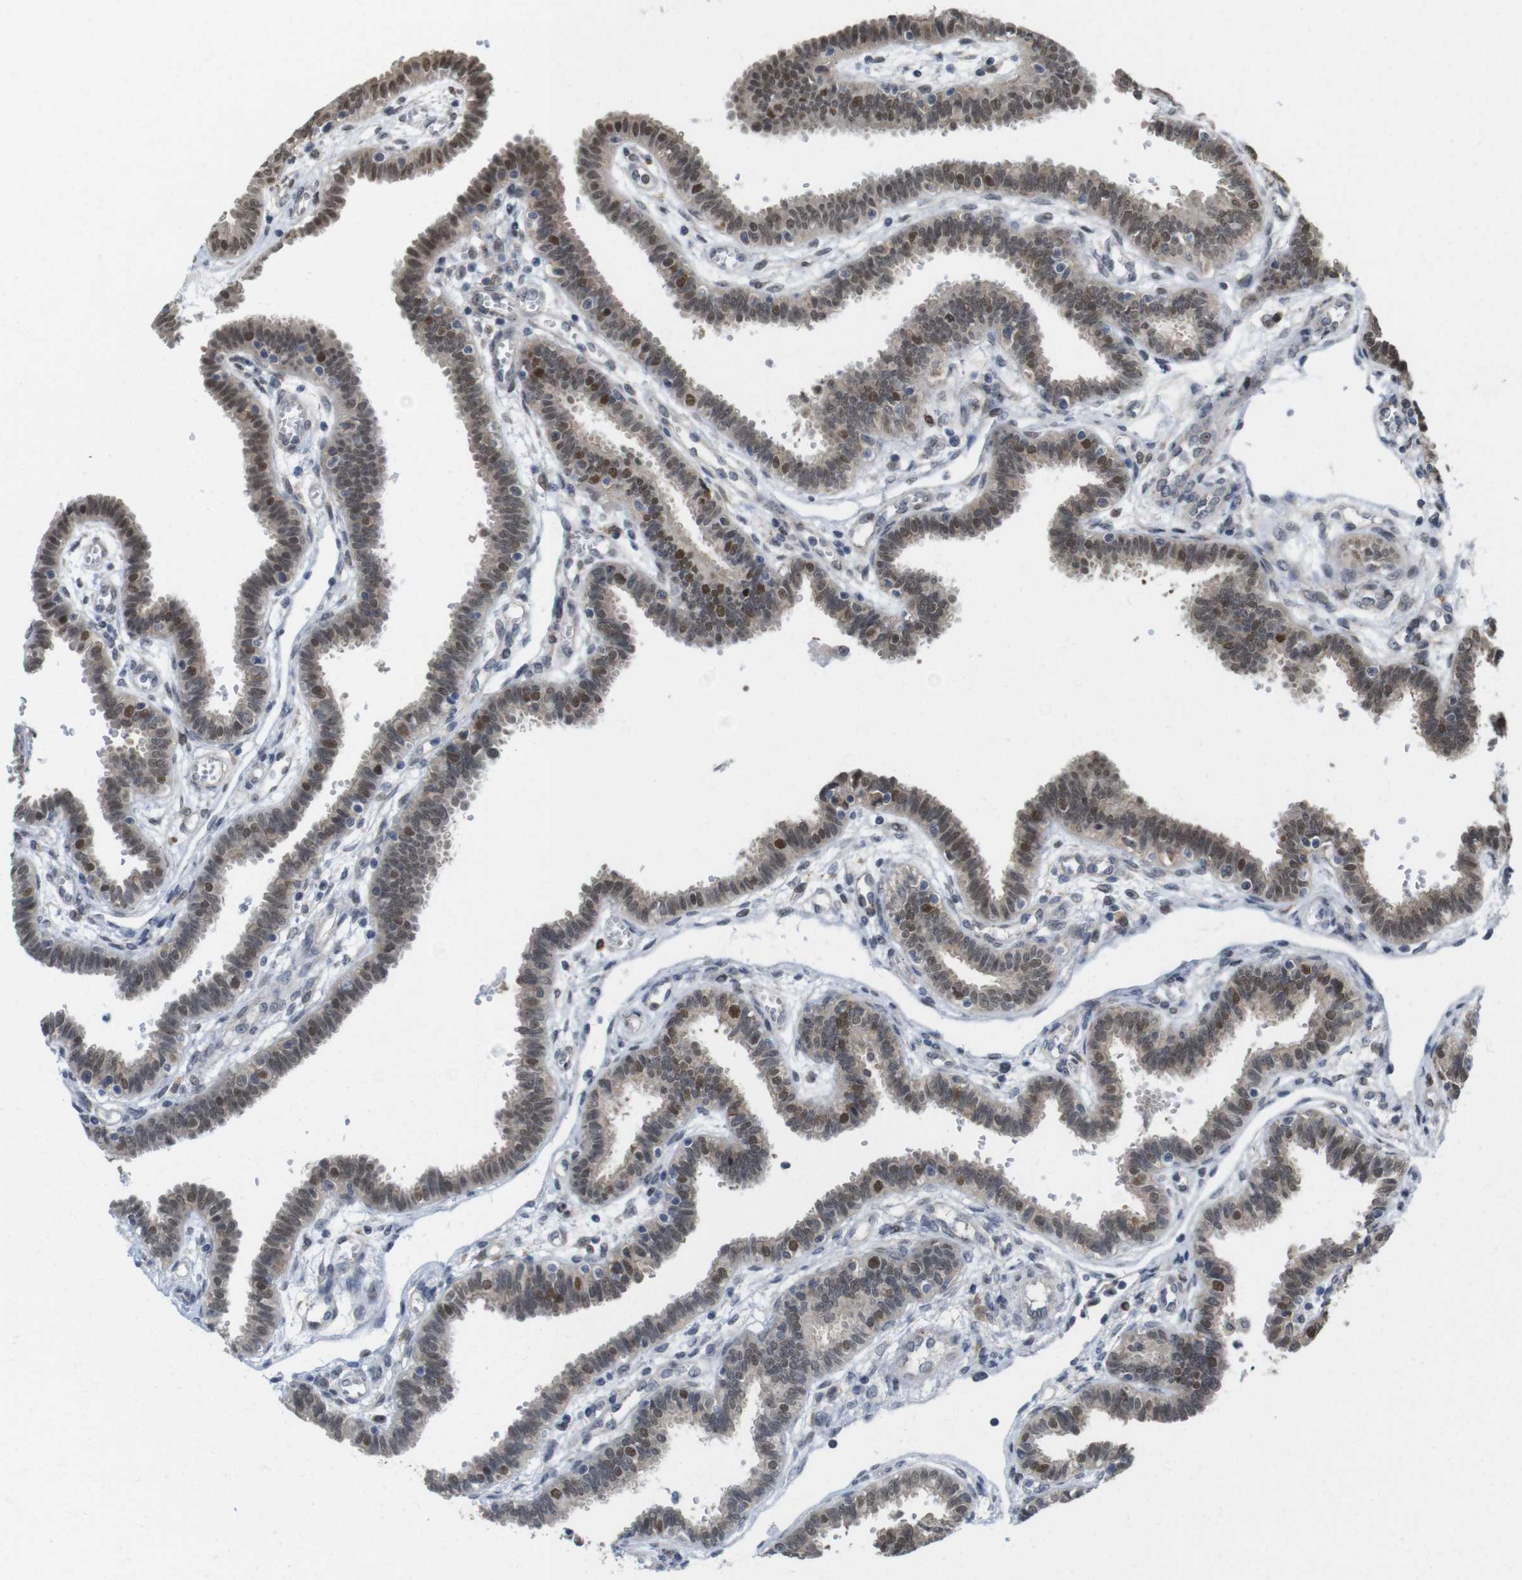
{"staining": {"intensity": "moderate", "quantity": ">75%", "location": "cytoplasmic/membranous,nuclear"}, "tissue": "fallopian tube", "cell_type": "Glandular cells", "image_type": "normal", "snomed": [{"axis": "morphology", "description": "Normal tissue, NOS"}, {"axis": "topography", "description": "Fallopian tube"}], "caption": "This micrograph demonstrates IHC staining of benign fallopian tube, with medium moderate cytoplasmic/membranous,nuclear positivity in approximately >75% of glandular cells.", "gene": "PNMA8A", "patient": {"sex": "female", "age": 32}}